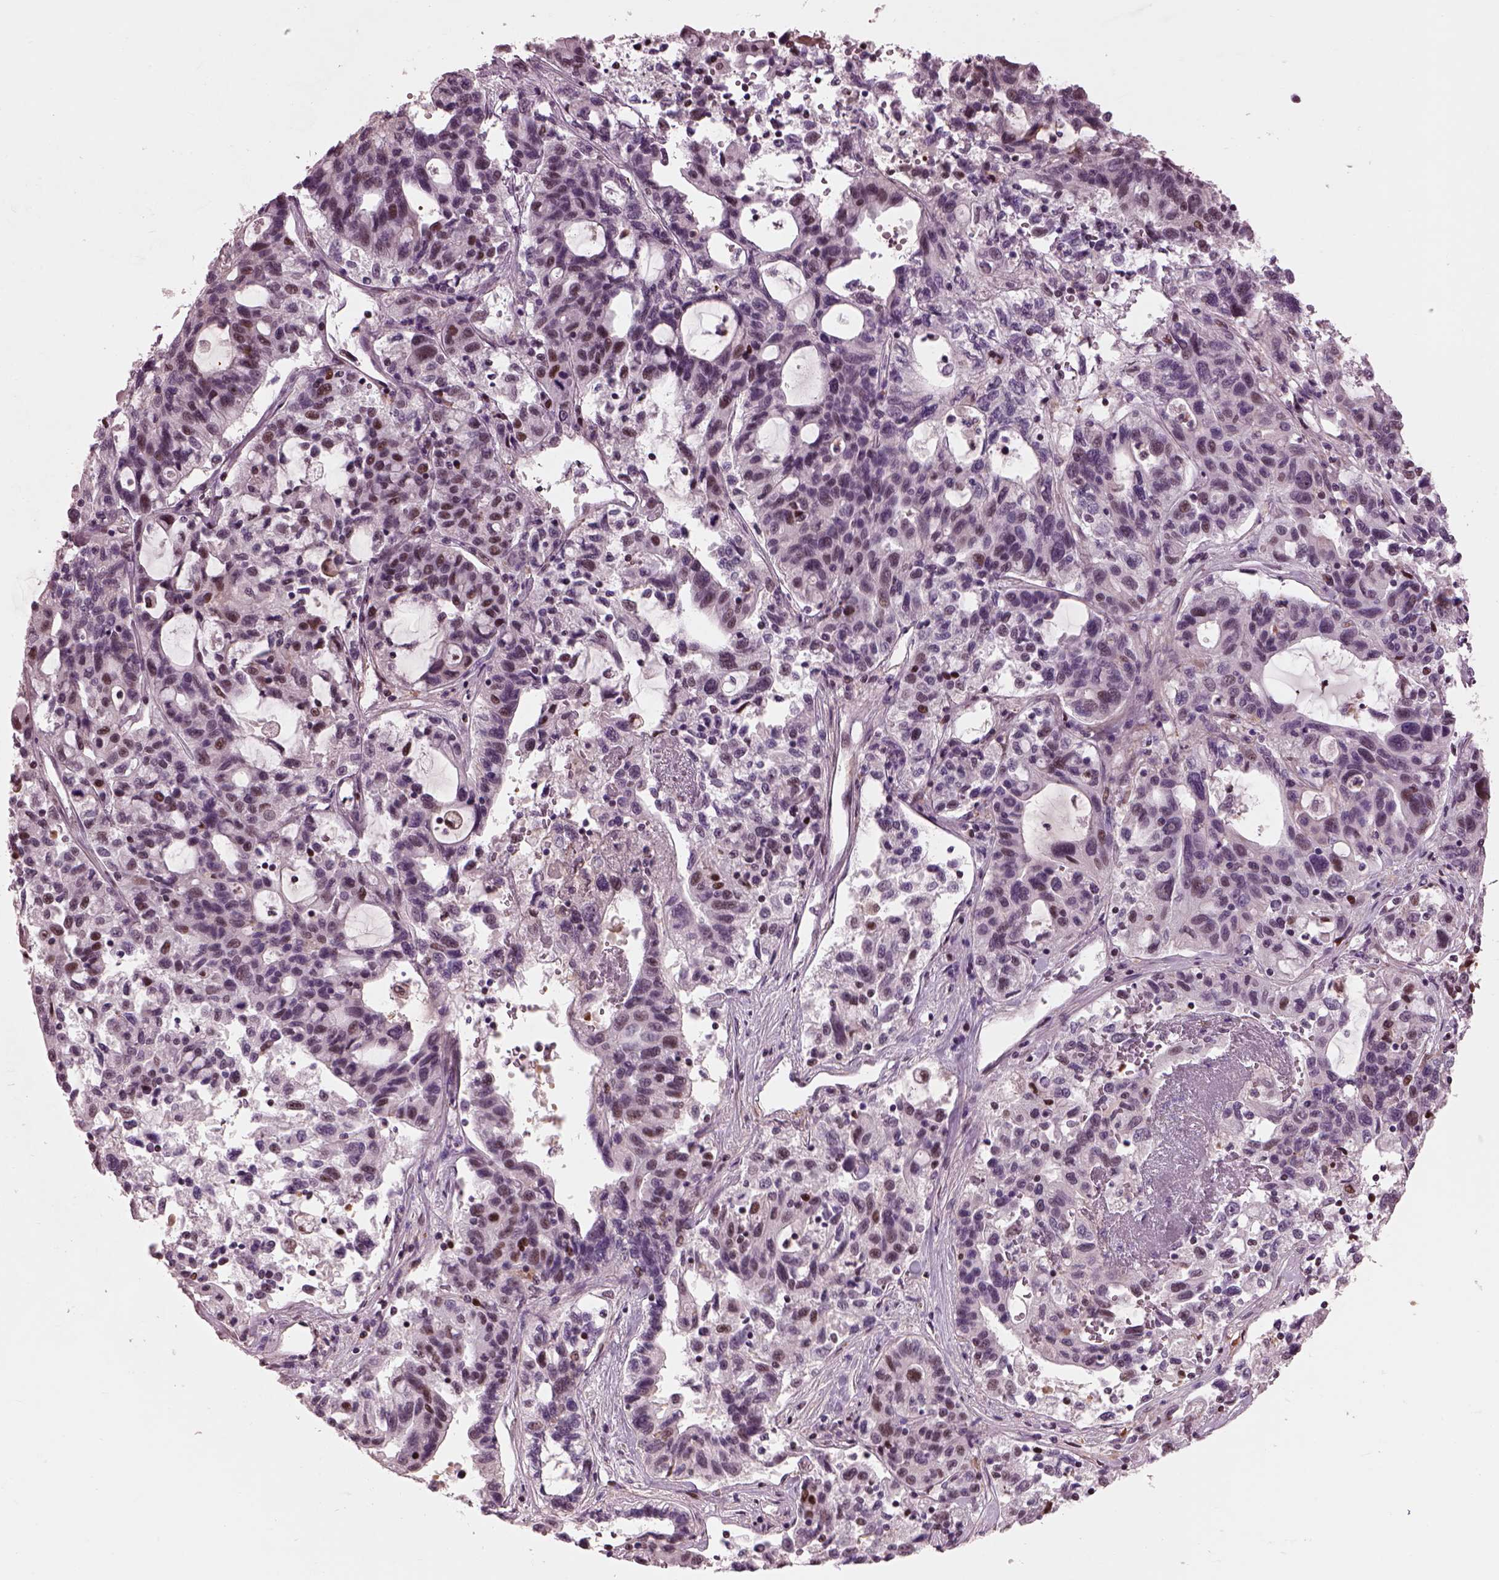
{"staining": {"intensity": "moderate", "quantity": "<25%", "location": "cytoplasmic/membranous,nuclear"}, "tissue": "liver cancer", "cell_type": "Tumor cells", "image_type": "cancer", "snomed": [{"axis": "morphology", "description": "Adenocarcinoma, NOS"}, {"axis": "morphology", "description": "Cholangiocarcinoma"}, {"axis": "topography", "description": "Liver"}], "caption": "IHC of human cholangiocarcinoma (liver) reveals low levels of moderate cytoplasmic/membranous and nuclear positivity in approximately <25% of tumor cells. (DAB IHC, brown staining for protein, blue staining for nuclei).", "gene": "BFSP1", "patient": {"sex": "male", "age": 64}}